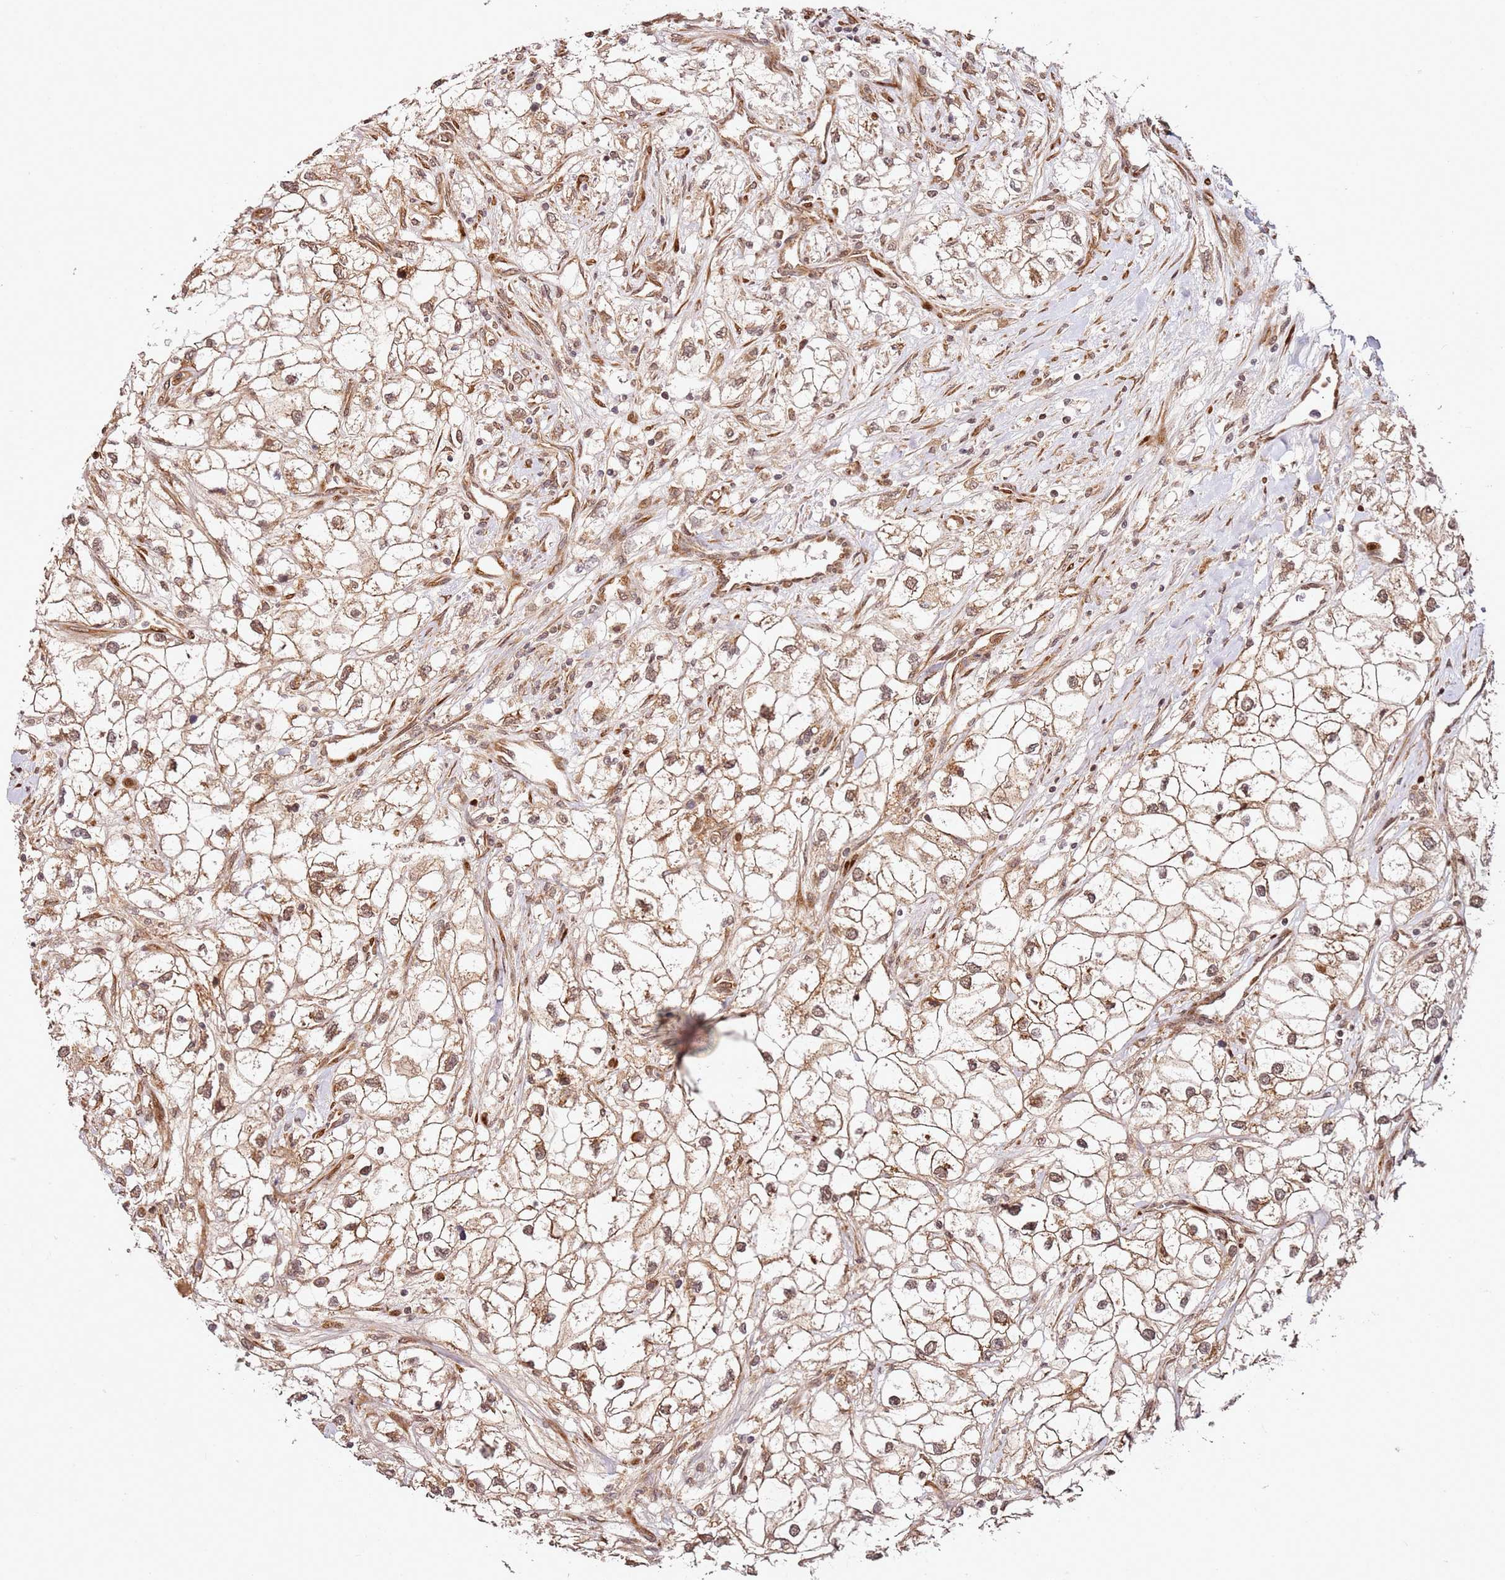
{"staining": {"intensity": "moderate", "quantity": ">75%", "location": "cytoplasmic/membranous,nuclear"}, "tissue": "renal cancer", "cell_type": "Tumor cells", "image_type": "cancer", "snomed": [{"axis": "morphology", "description": "Adenocarcinoma, NOS"}, {"axis": "topography", "description": "Kidney"}], "caption": "Renal cancer (adenocarcinoma) tissue reveals moderate cytoplasmic/membranous and nuclear staining in approximately >75% of tumor cells", "gene": "RPS3A", "patient": {"sex": "male", "age": 59}}